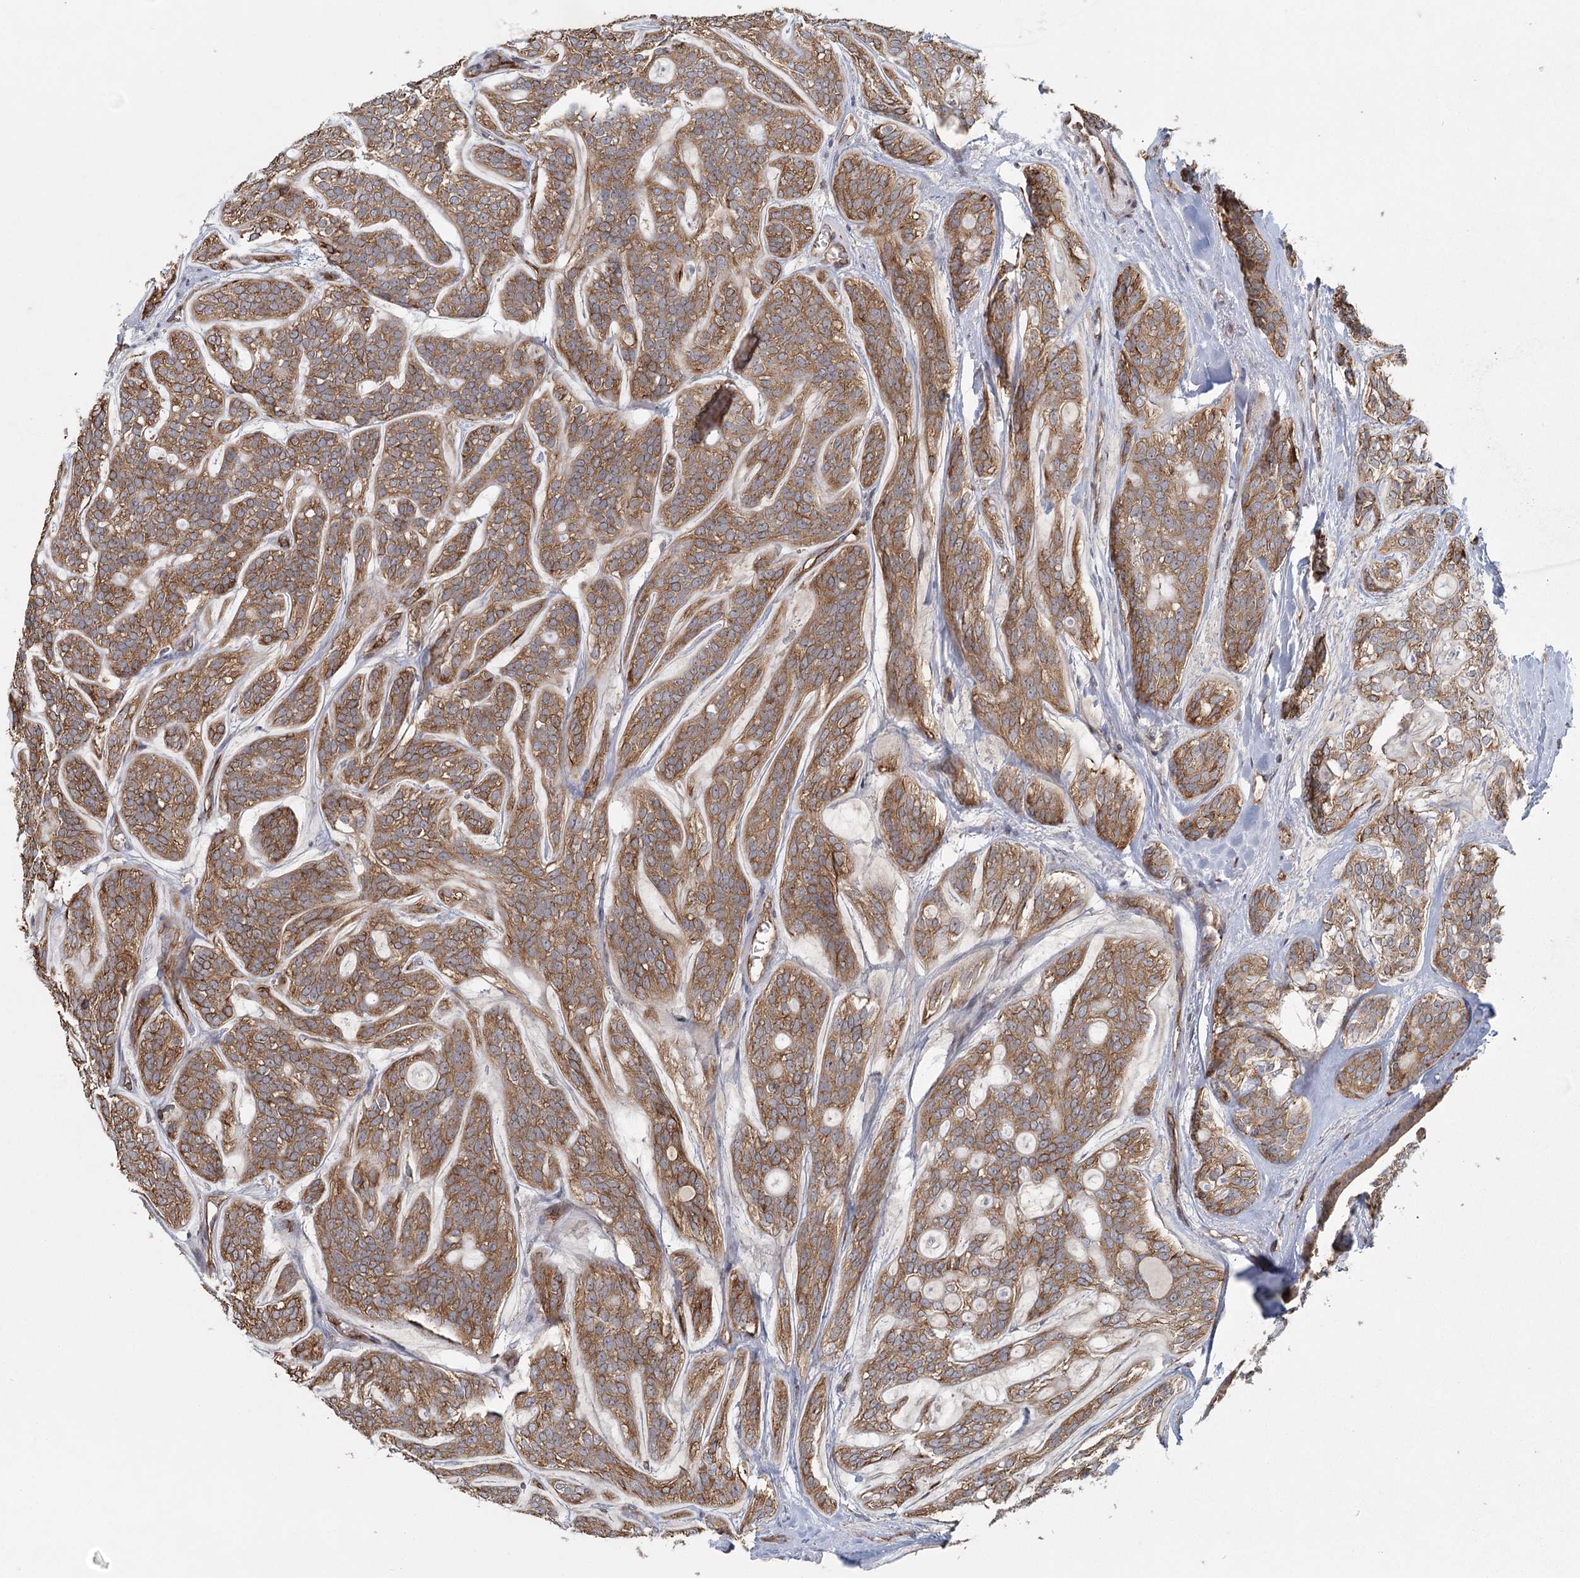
{"staining": {"intensity": "moderate", "quantity": ">75%", "location": "cytoplasmic/membranous"}, "tissue": "head and neck cancer", "cell_type": "Tumor cells", "image_type": "cancer", "snomed": [{"axis": "morphology", "description": "Adenocarcinoma, NOS"}, {"axis": "topography", "description": "Head-Neck"}], "caption": "A histopathology image showing moderate cytoplasmic/membranous positivity in about >75% of tumor cells in adenocarcinoma (head and neck), as visualized by brown immunohistochemical staining.", "gene": "PLEKHA7", "patient": {"sex": "male", "age": 66}}